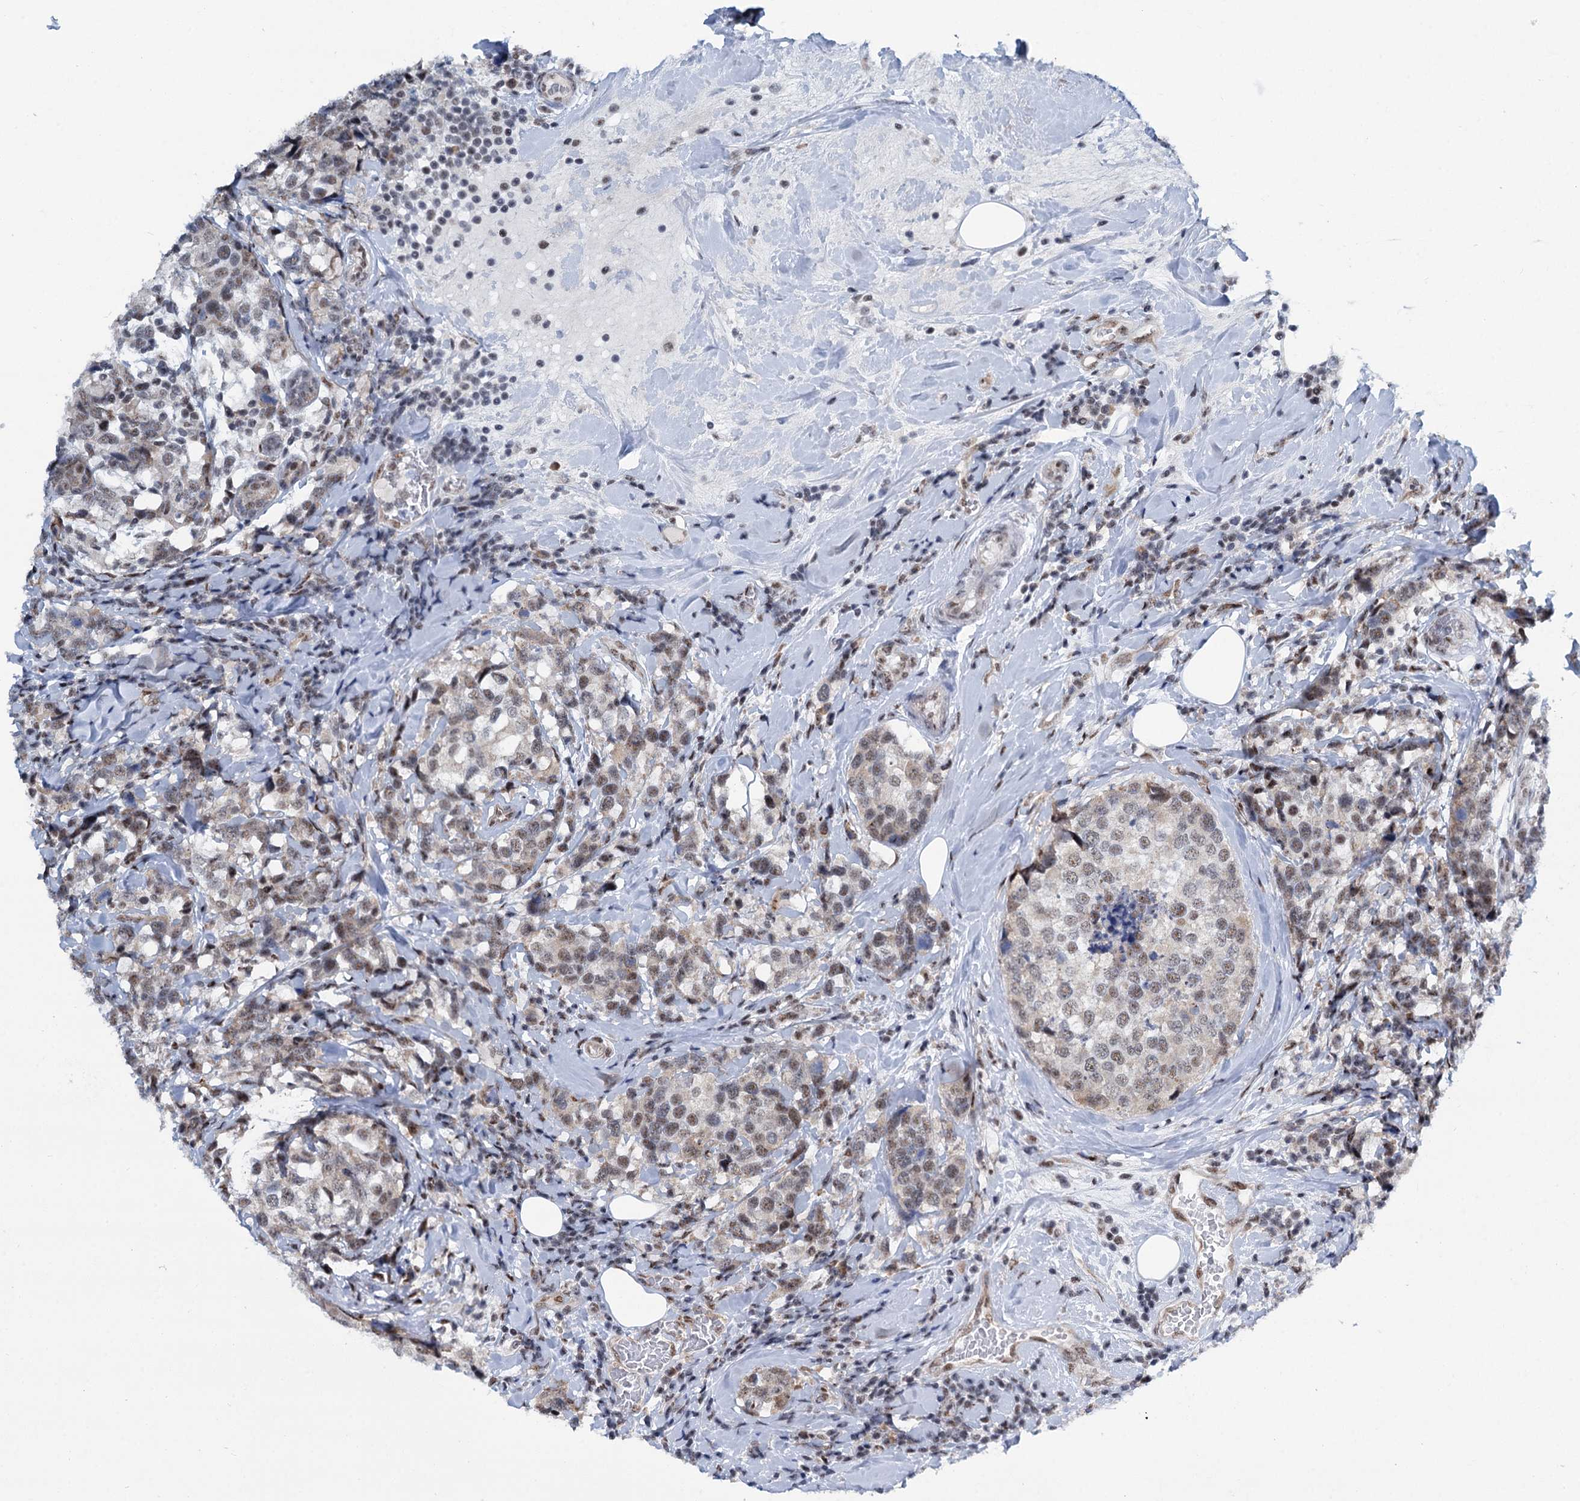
{"staining": {"intensity": "weak", "quantity": ">75%", "location": "nuclear"}, "tissue": "breast cancer", "cell_type": "Tumor cells", "image_type": "cancer", "snomed": [{"axis": "morphology", "description": "Lobular carcinoma"}, {"axis": "topography", "description": "Breast"}], "caption": "Human breast lobular carcinoma stained with a protein marker shows weak staining in tumor cells.", "gene": "SREK1", "patient": {"sex": "female", "age": 59}}